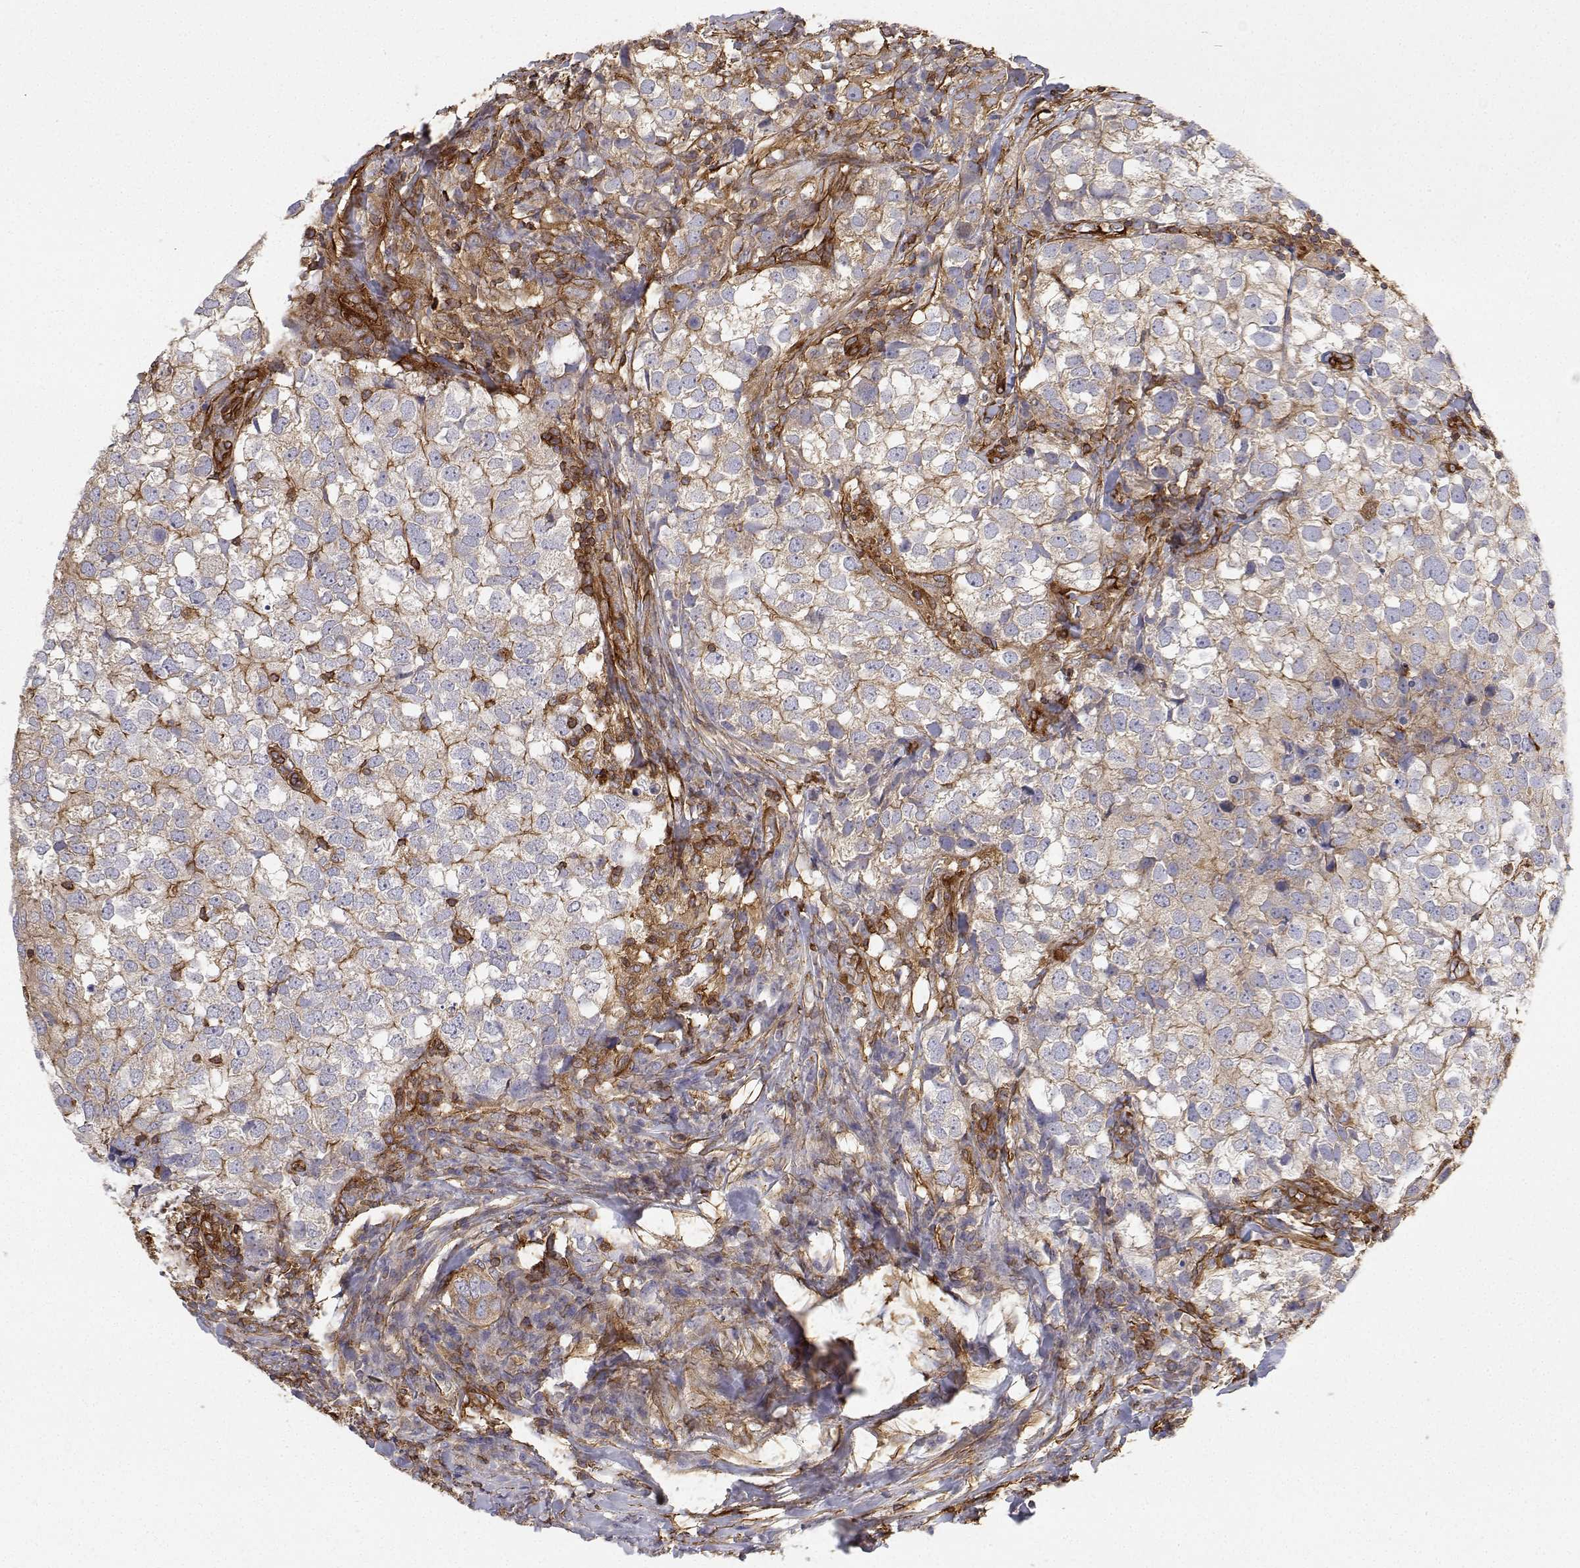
{"staining": {"intensity": "weak", "quantity": "<25%", "location": "cytoplasmic/membranous"}, "tissue": "breast cancer", "cell_type": "Tumor cells", "image_type": "cancer", "snomed": [{"axis": "morphology", "description": "Duct carcinoma"}, {"axis": "topography", "description": "Breast"}], "caption": "The photomicrograph exhibits no staining of tumor cells in breast cancer (infiltrating ductal carcinoma).", "gene": "MYH9", "patient": {"sex": "female", "age": 30}}